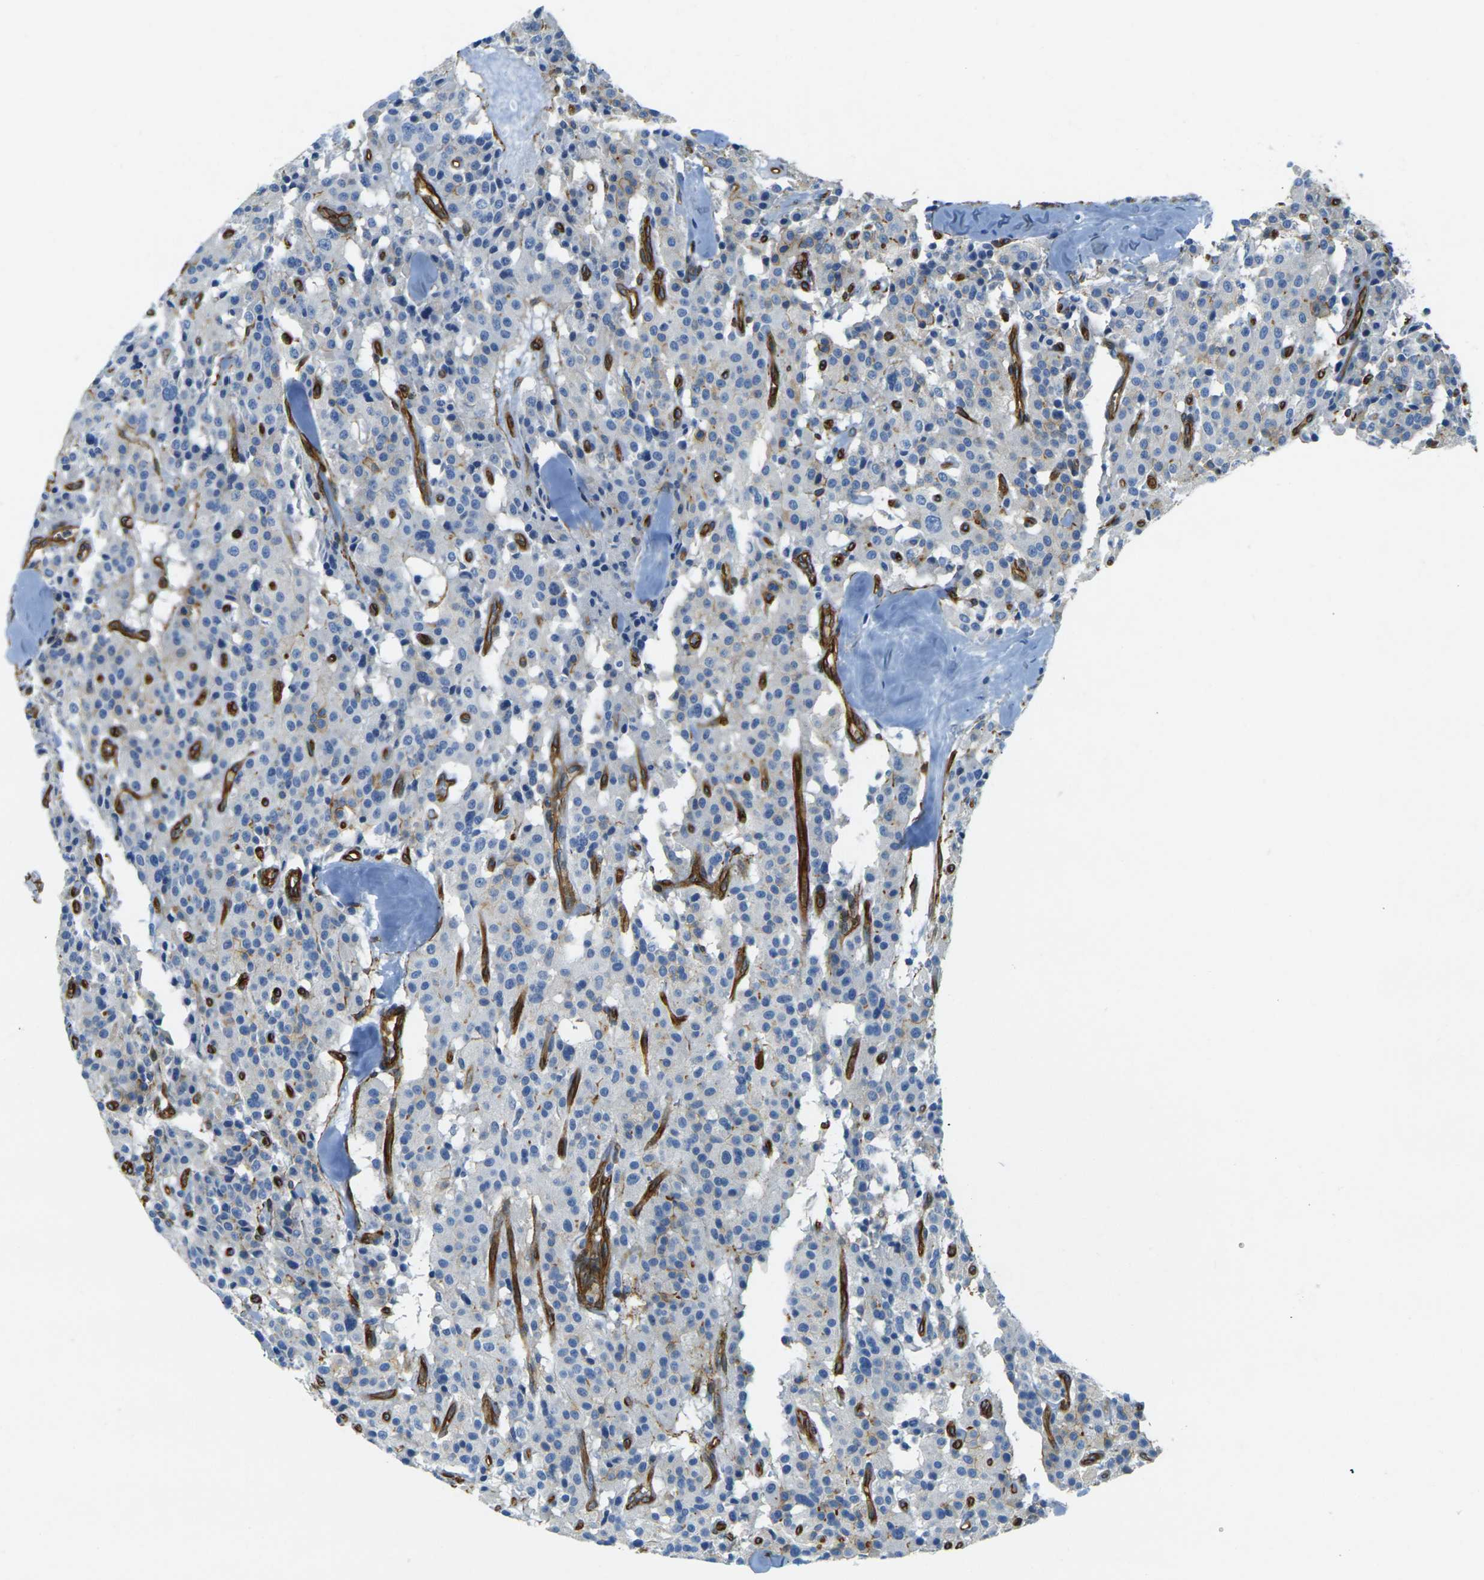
{"staining": {"intensity": "negative", "quantity": "none", "location": "none"}, "tissue": "carcinoid", "cell_type": "Tumor cells", "image_type": "cancer", "snomed": [{"axis": "morphology", "description": "Carcinoid, malignant, NOS"}, {"axis": "topography", "description": "Lung"}], "caption": "A high-resolution photomicrograph shows immunohistochemistry (IHC) staining of malignant carcinoid, which shows no significant positivity in tumor cells. (Brightfield microscopy of DAB immunohistochemistry (IHC) at high magnification).", "gene": "EPHA7", "patient": {"sex": "male", "age": 30}}